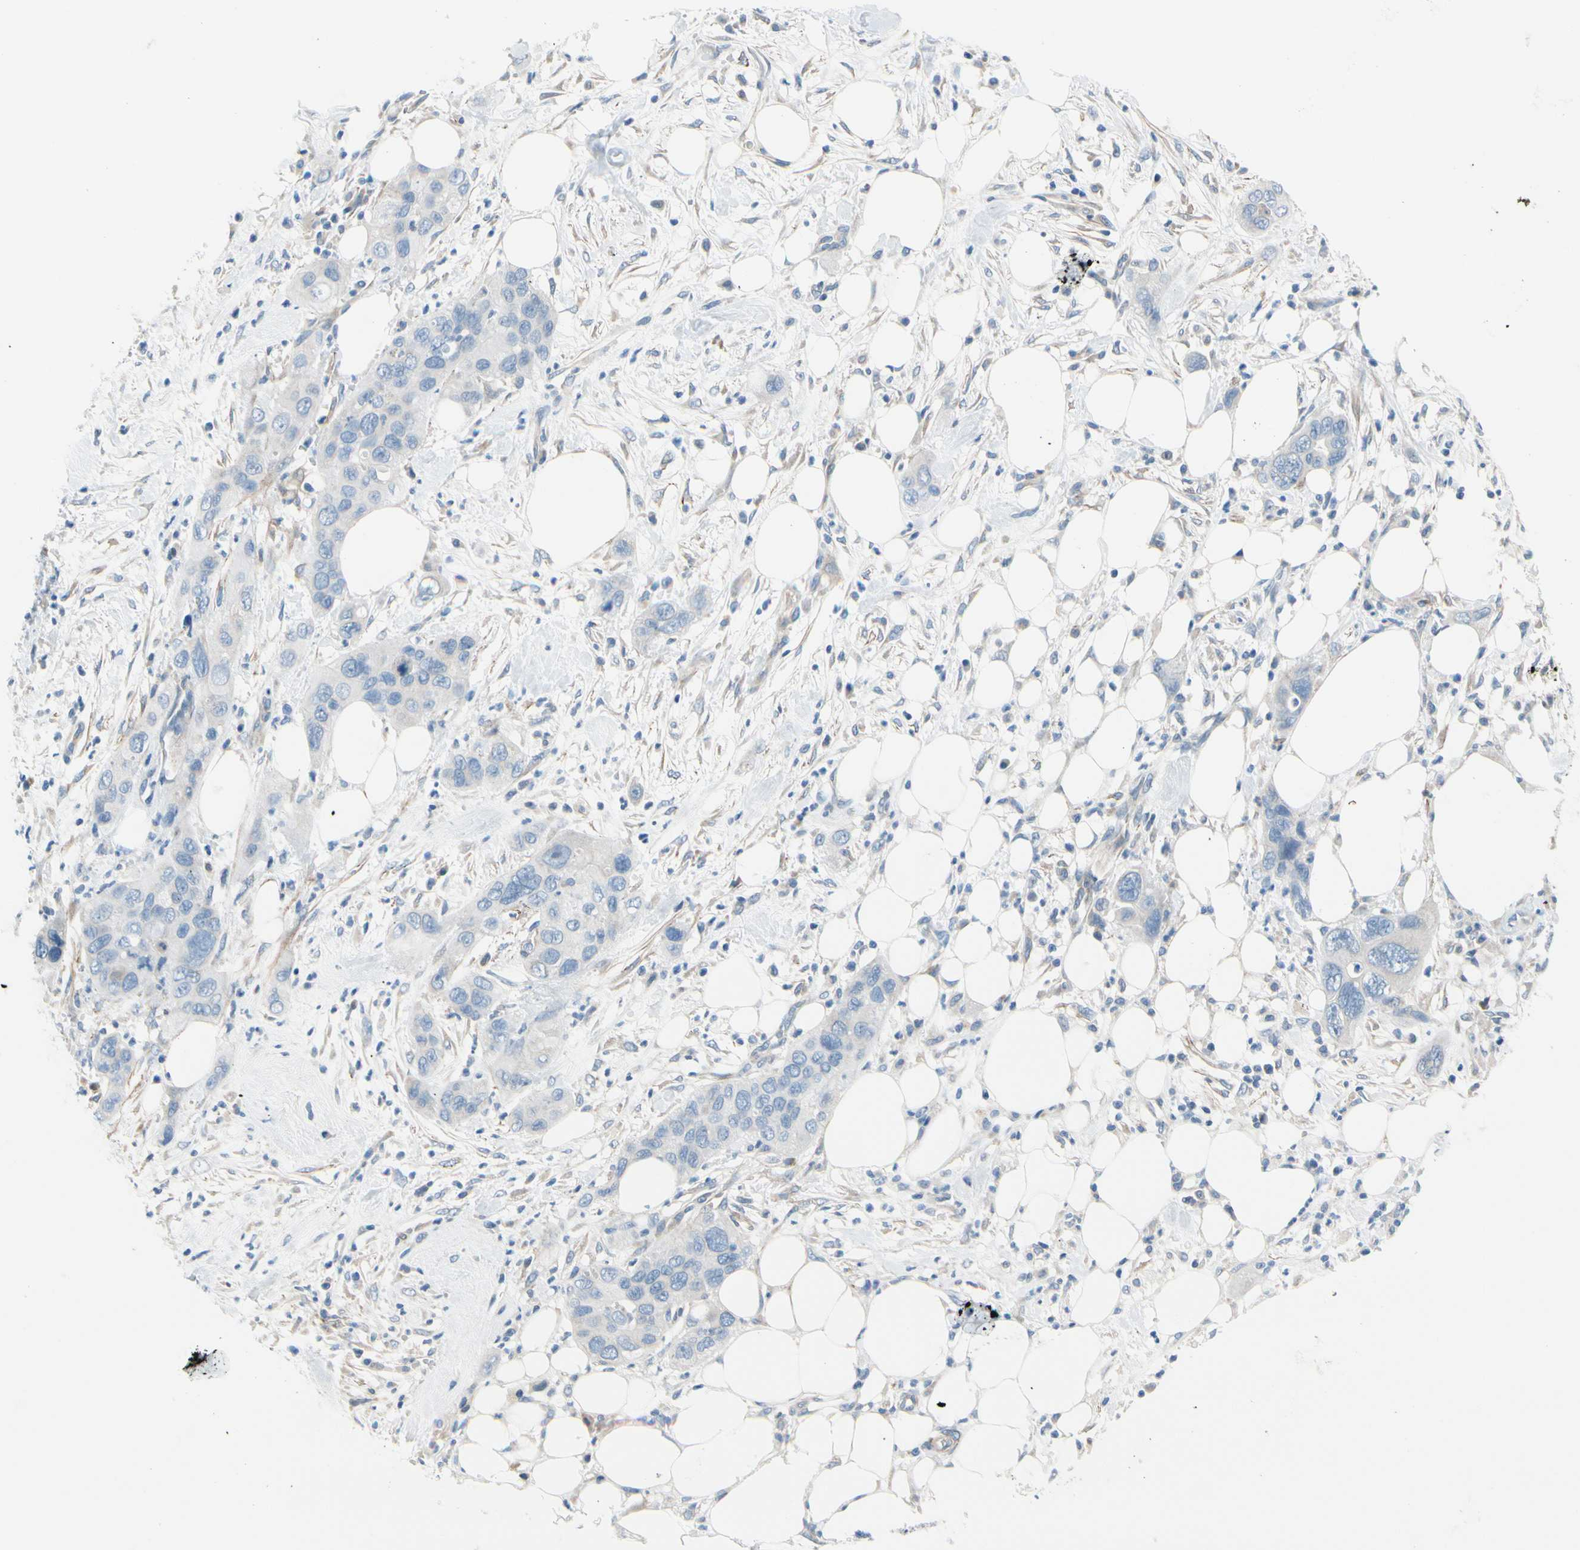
{"staining": {"intensity": "negative", "quantity": "none", "location": "none"}, "tissue": "pancreatic cancer", "cell_type": "Tumor cells", "image_type": "cancer", "snomed": [{"axis": "morphology", "description": "Adenocarcinoma, NOS"}, {"axis": "topography", "description": "Pancreas"}], "caption": "Immunohistochemistry (IHC) of human adenocarcinoma (pancreatic) shows no expression in tumor cells.", "gene": "FCER2", "patient": {"sex": "female", "age": 71}}